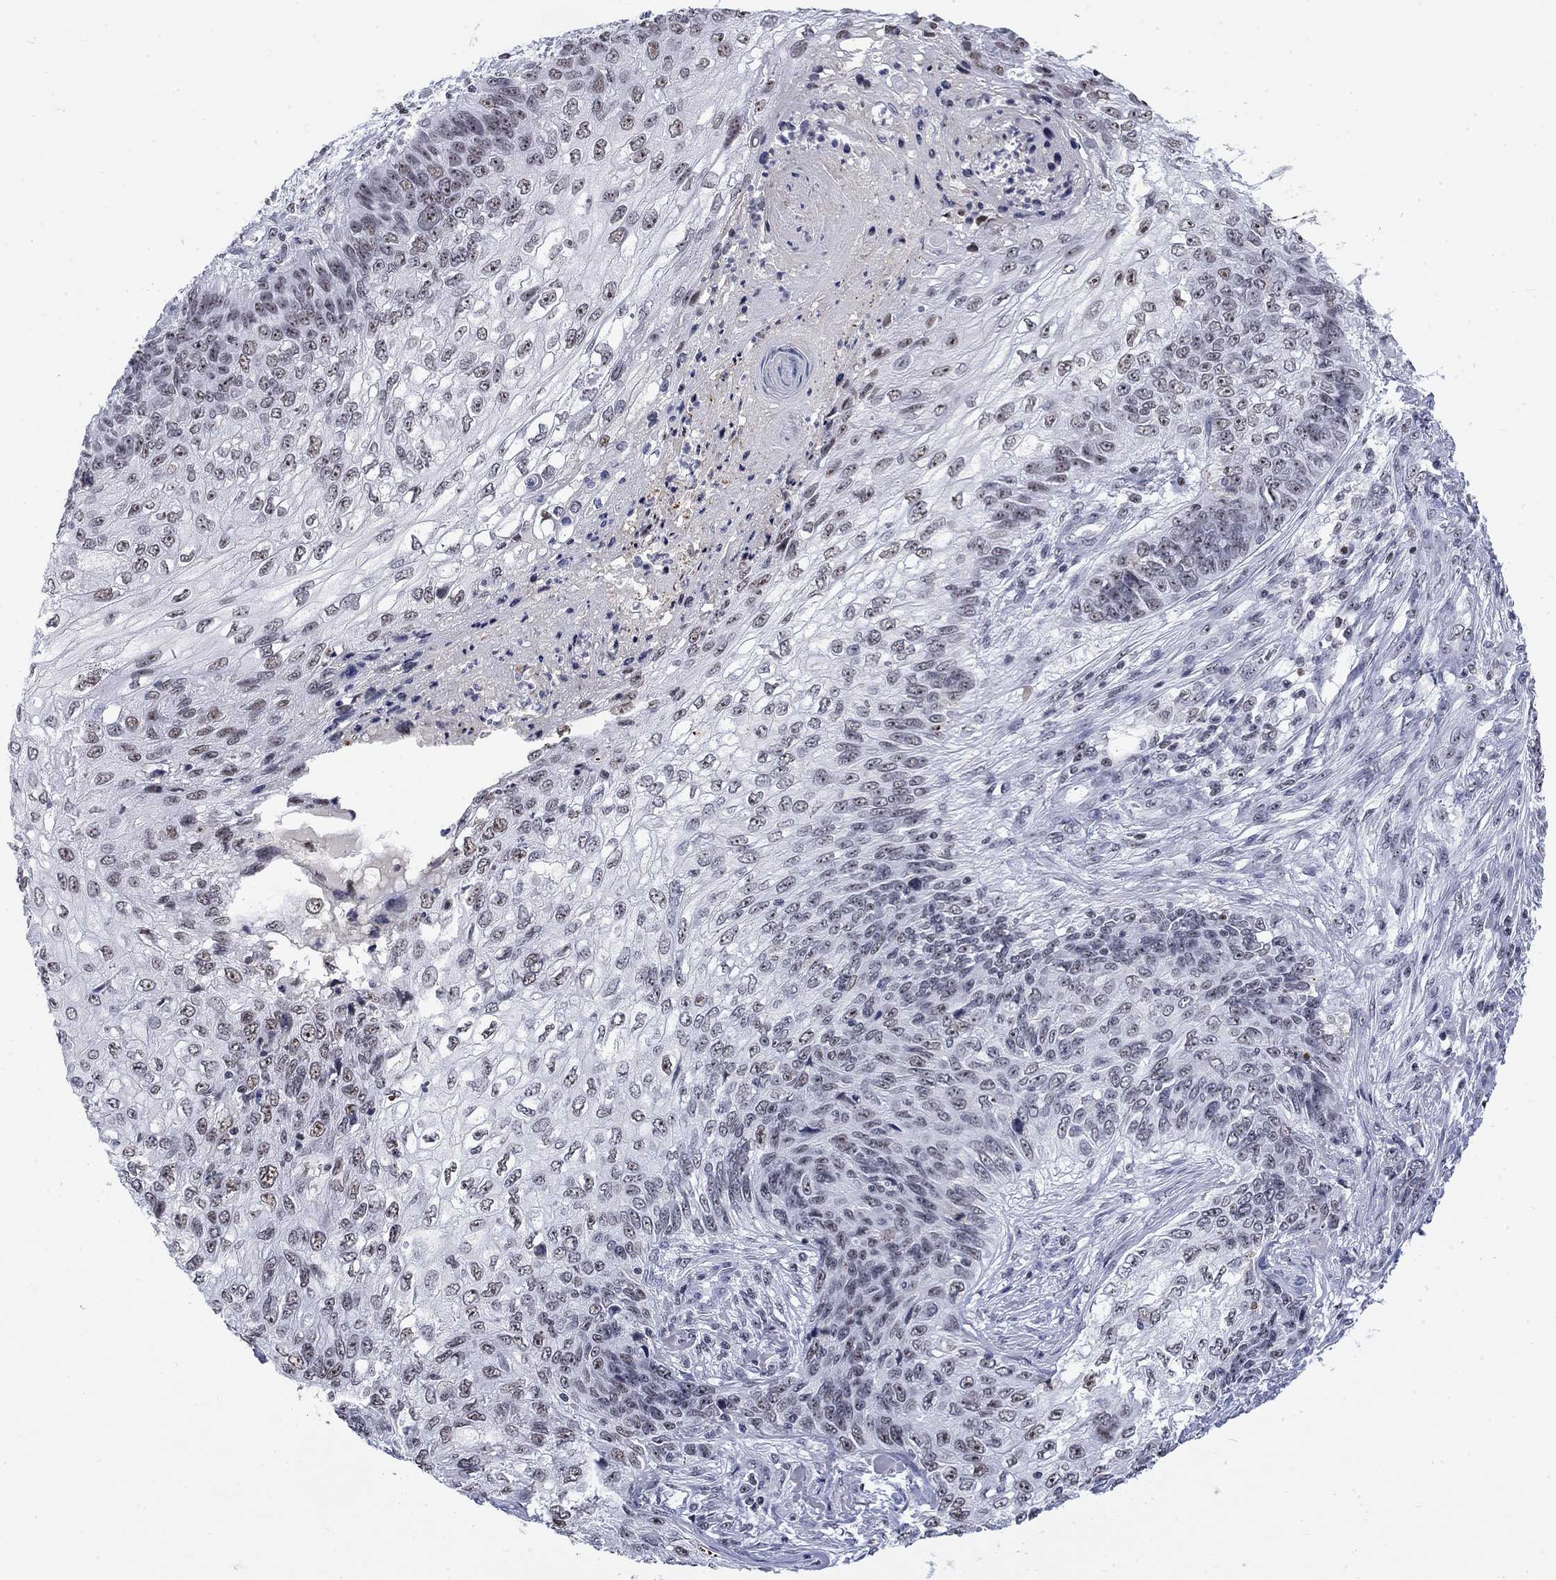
{"staining": {"intensity": "moderate", "quantity": "<25%", "location": "nuclear"}, "tissue": "skin cancer", "cell_type": "Tumor cells", "image_type": "cancer", "snomed": [{"axis": "morphology", "description": "Squamous cell carcinoma, NOS"}, {"axis": "topography", "description": "Skin"}], "caption": "IHC (DAB (3,3'-diaminobenzidine)) staining of skin cancer (squamous cell carcinoma) reveals moderate nuclear protein positivity in approximately <25% of tumor cells. (DAB (3,3'-diaminobenzidine) IHC, brown staining for protein, blue staining for nuclei).", "gene": "CSRNP3", "patient": {"sex": "male", "age": 92}}